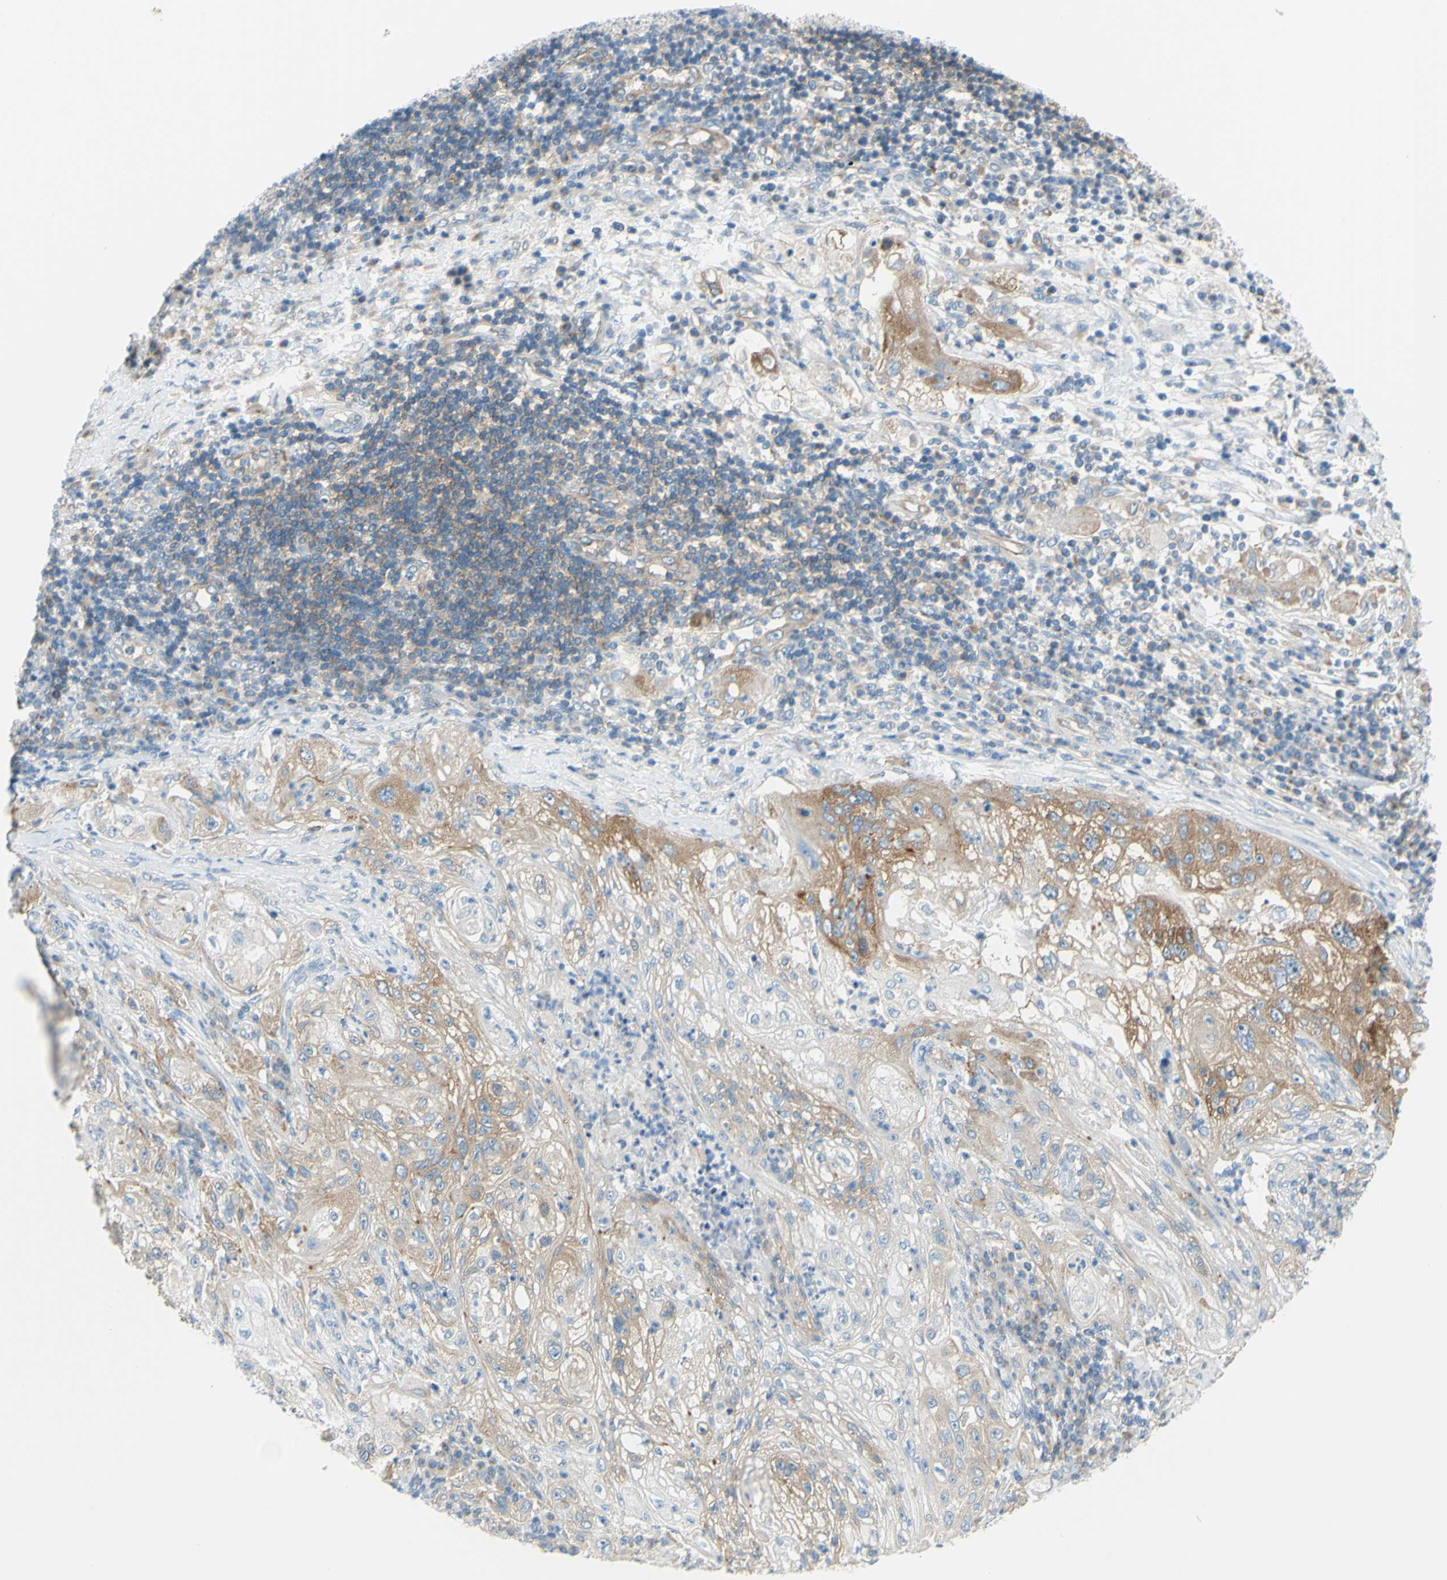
{"staining": {"intensity": "moderate", "quantity": ">75%", "location": "cytoplasmic/membranous"}, "tissue": "lung cancer", "cell_type": "Tumor cells", "image_type": "cancer", "snomed": [{"axis": "morphology", "description": "Inflammation, NOS"}, {"axis": "morphology", "description": "Squamous cell carcinoma, NOS"}, {"axis": "topography", "description": "Lymph node"}, {"axis": "topography", "description": "Soft tissue"}, {"axis": "topography", "description": "Lung"}], "caption": "Moderate cytoplasmic/membranous expression for a protein is seen in about >75% of tumor cells of lung squamous cell carcinoma using IHC.", "gene": "FRMD4B", "patient": {"sex": "male", "age": 66}}